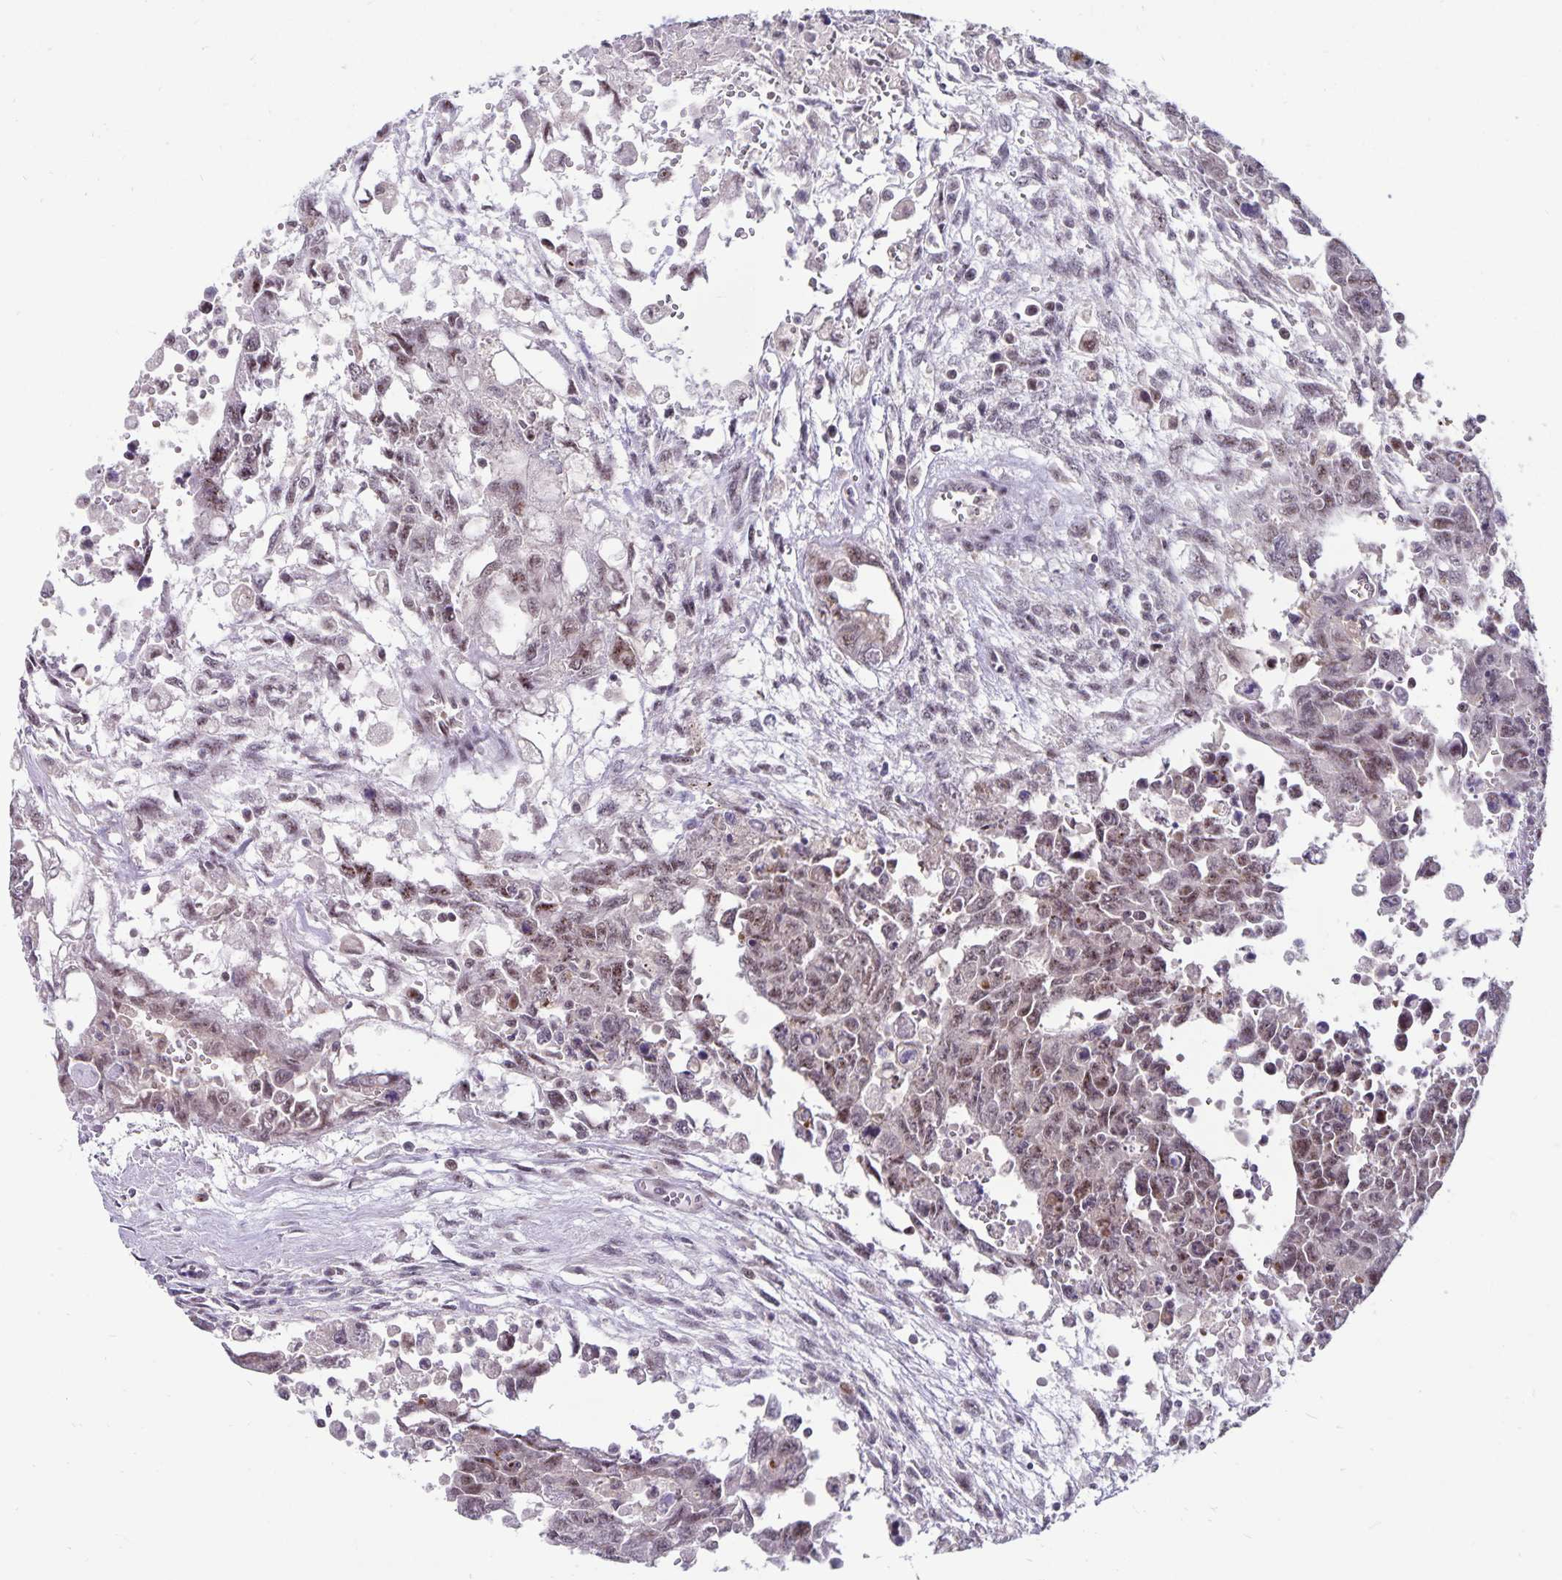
{"staining": {"intensity": "weak", "quantity": ">75%", "location": "nuclear"}, "tissue": "testis cancer", "cell_type": "Tumor cells", "image_type": "cancer", "snomed": [{"axis": "morphology", "description": "Carcinoma, Embryonal, NOS"}, {"axis": "topography", "description": "Testis"}], "caption": "Testis cancer tissue shows weak nuclear staining in about >75% of tumor cells (brown staining indicates protein expression, while blue staining denotes nuclei).", "gene": "EXOC6B", "patient": {"sex": "male", "age": 24}}